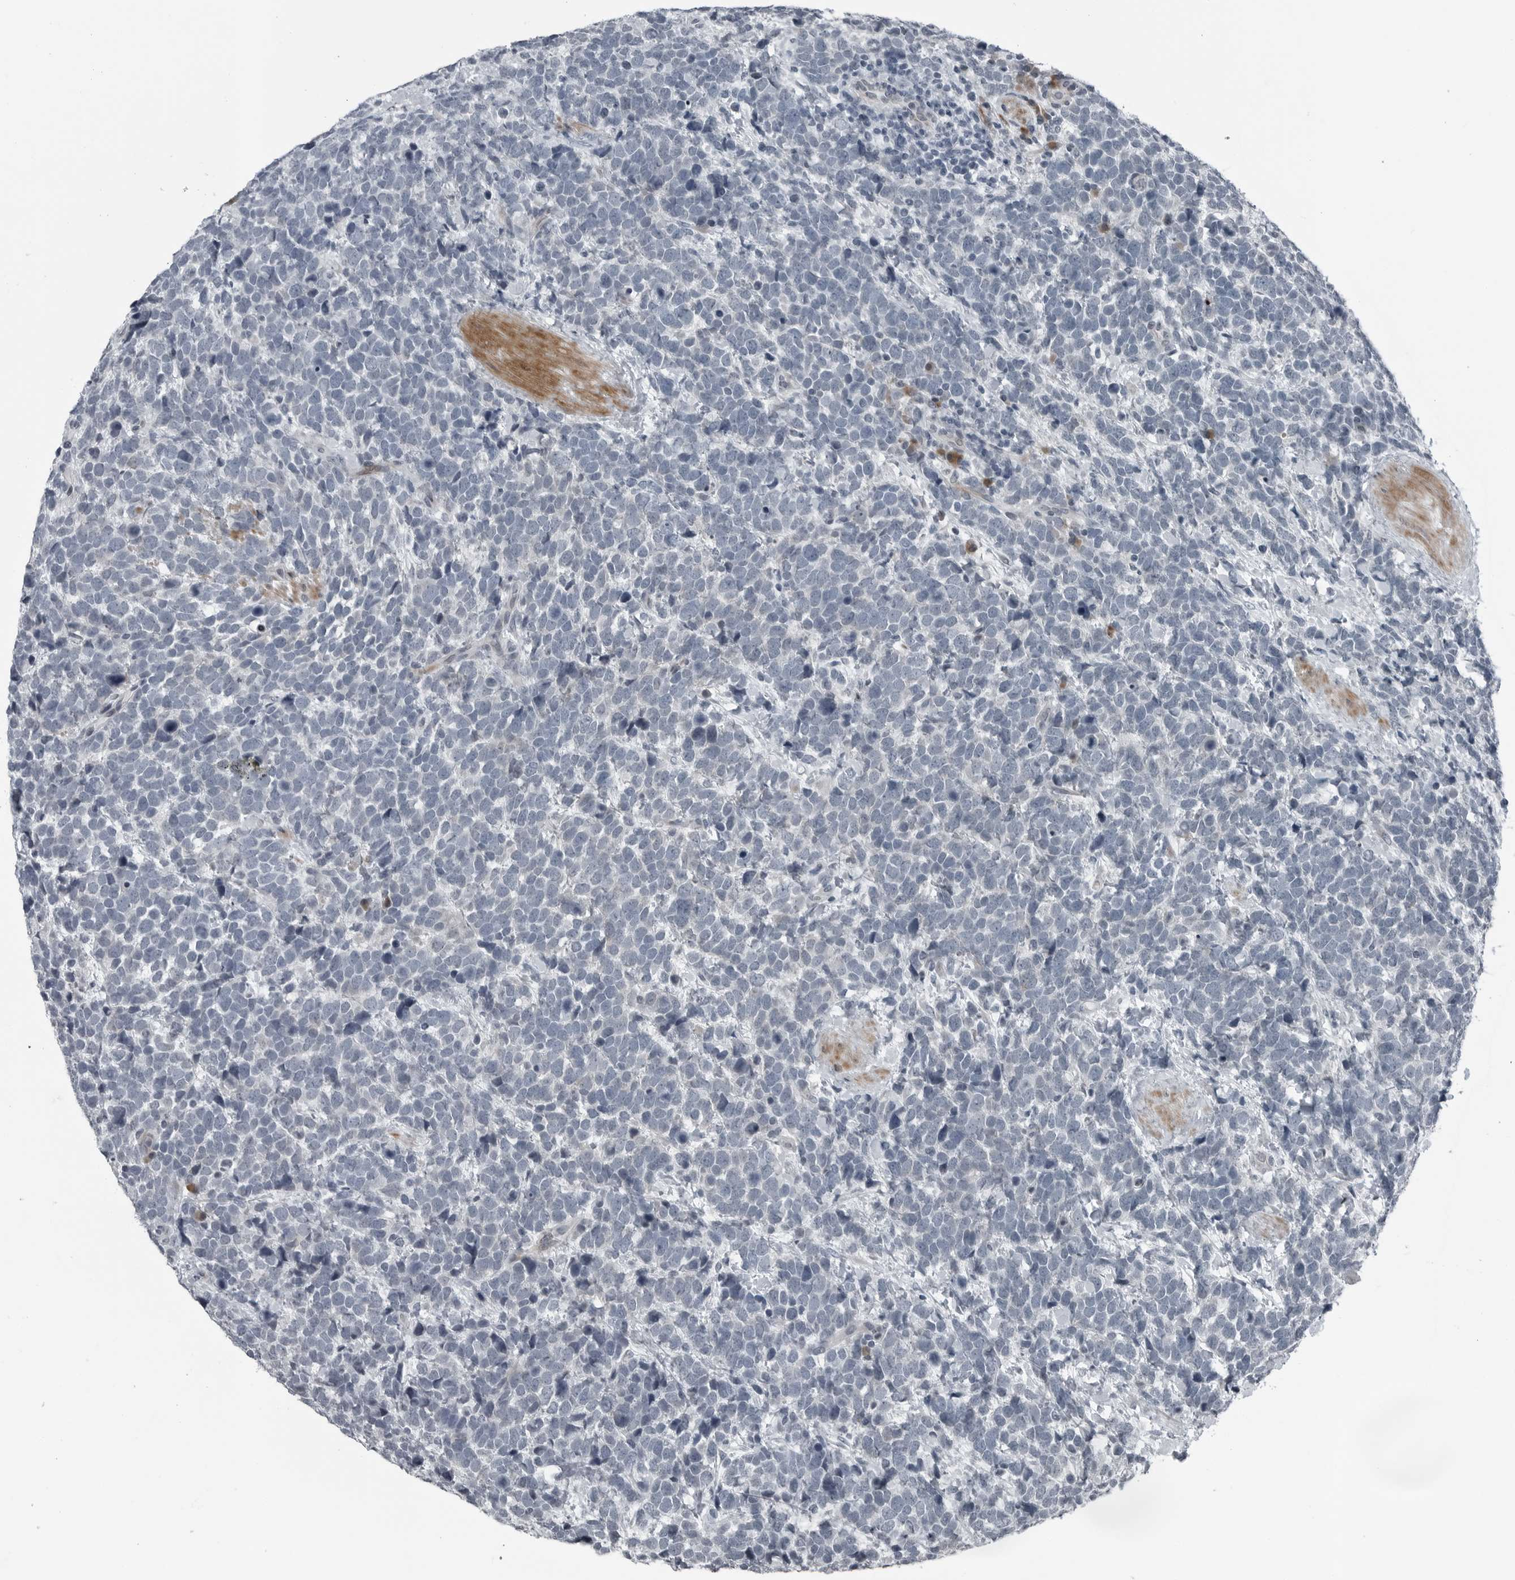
{"staining": {"intensity": "negative", "quantity": "none", "location": "none"}, "tissue": "urothelial cancer", "cell_type": "Tumor cells", "image_type": "cancer", "snomed": [{"axis": "morphology", "description": "Urothelial carcinoma, High grade"}, {"axis": "topography", "description": "Urinary bladder"}], "caption": "Urothelial cancer was stained to show a protein in brown. There is no significant expression in tumor cells. Brightfield microscopy of immunohistochemistry (IHC) stained with DAB (brown) and hematoxylin (blue), captured at high magnification.", "gene": "DNAAF11", "patient": {"sex": "female", "age": 82}}